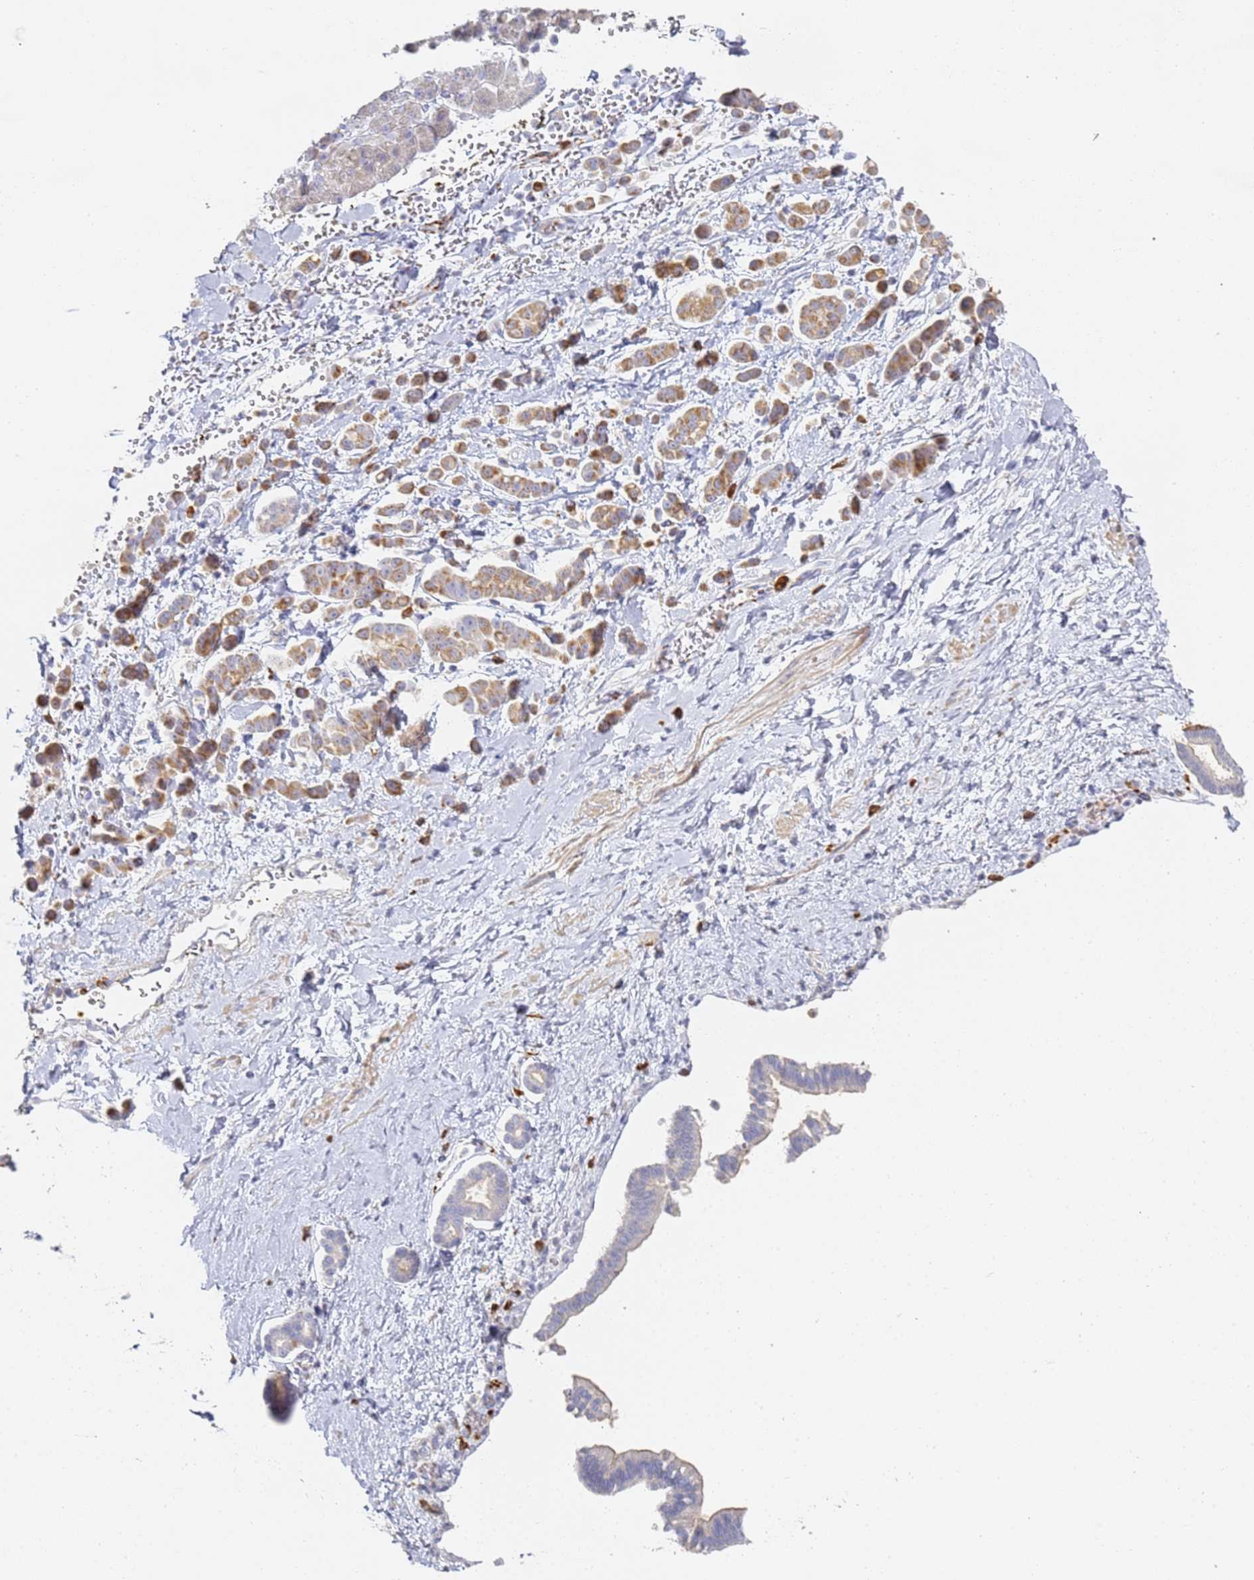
{"staining": {"intensity": "moderate", "quantity": ">75%", "location": "cytoplasmic/membranous"}, "tissue": "pancreatic cancer", "cell_type": "Tumor cells", "image_type": "cancer", "snomed": [{"axis": "morphology", "description": "Normal tissue, NOS"}, {"axis": "morphology", "description": "Adenocarcinoma, NOS"}, {"axis": "topography", "description": "Pancreas"}], "caption": "Immunohistochemistry staining of pancreatic adenocarcinoma, which displays medium levels of moderate cytoplasmic/membranous expression in about >75% of tumor cells indicating moderate cytoplasmic/membranous protein staining. The staining was performed using DAB (3,3'-diaminobenzidine) (brown) for protein detection and nuclei were counterstained in hematoxylin (blue).", "gene": "BIN2", "patient": {"sex": "female", "age": 64}}